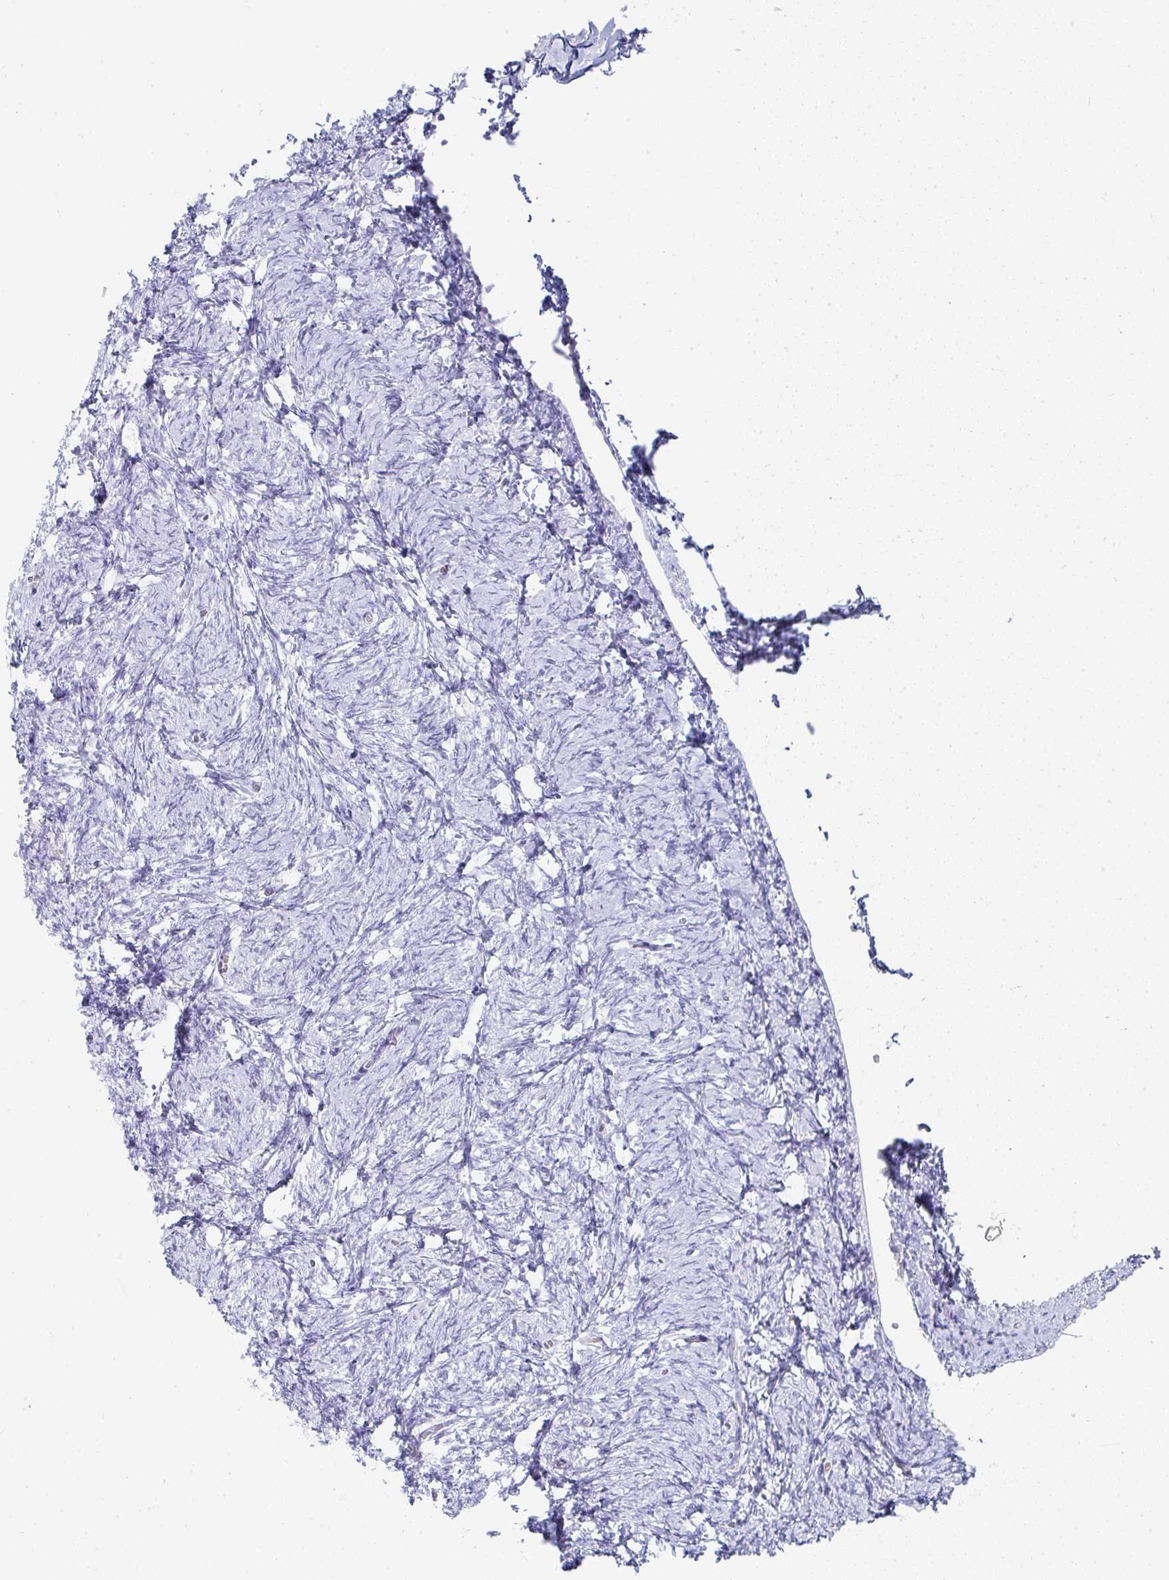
{"staining": {"intensity": "negative", "quantity": "none", "location": "none"}, "tissue": "ovary", "cell_type": "Follicle cells", "image_type": "normal", "snomed": [{"axis": "morphology", "description": "Normal tissue, NOS"}, {"axis": "topography", "description": "Ovary"}], "caption": "This micrograph is of benign ovary stained with immunohistochemistry (IHC) to label a protein in brown with the nuclei are counter-stained blue. There is no positivity in follicle cells. (Stains: DAB (3,3'-diaminobenzidine) IHC with hematoxylin counter stain, Microscopy: brightfield microscopy at high magnification).", "gene": "PRND", "patient": {"sex": "female", "age": 41}}